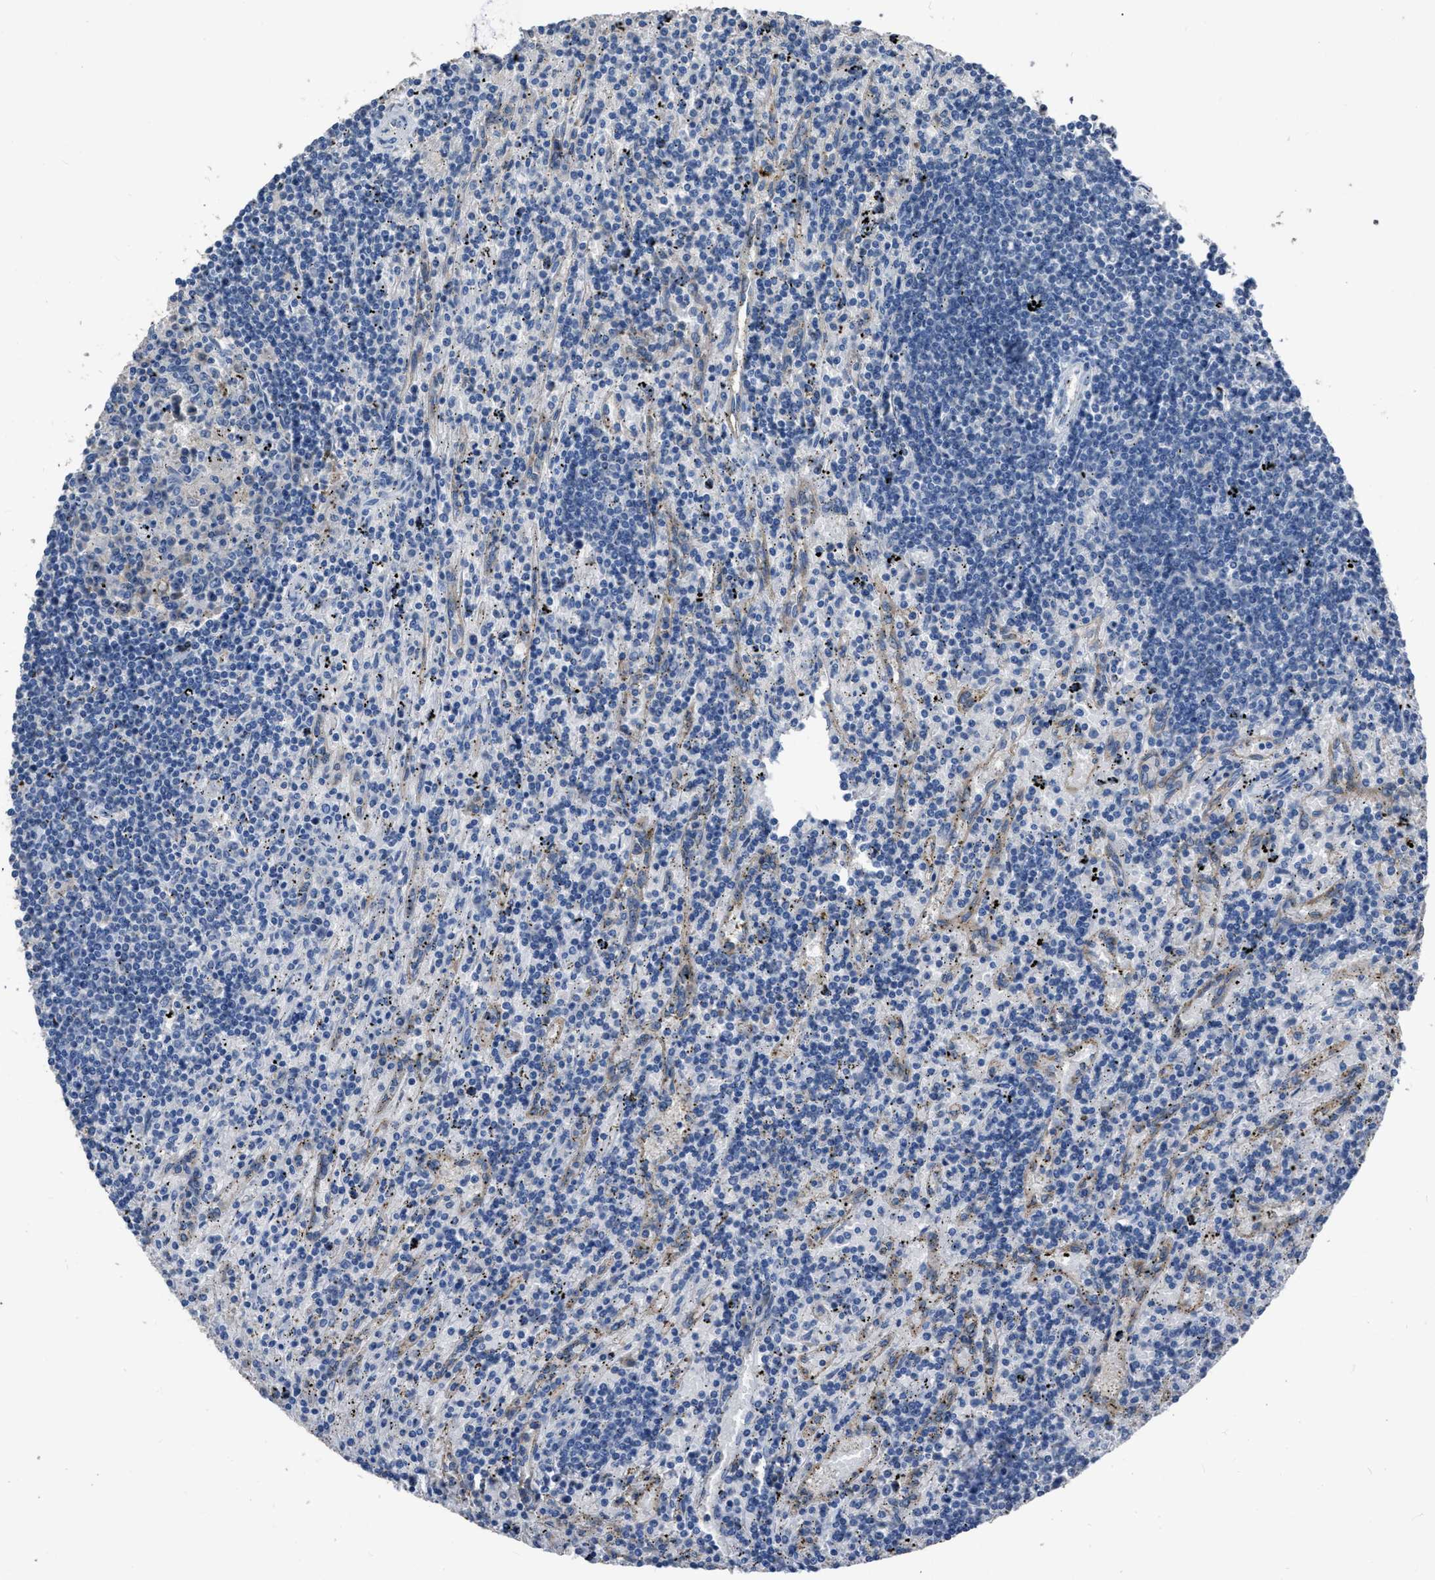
{"staining": {"intensity": "negative", "quantity": "none", "location": "none"}, "tissue": "lymphoma", "cell_type": "Tumor cells", "image_type": "cancer", "snomed": [{"axis": "morphology", "description": "Malignant lymphoma, non-Hodgkin's type, Low grade"}, {"axis": "topography", "description": "Spleen"}], "caption": "Immunohistochemistry photomicrograph of low-grade malignant lymphoma, non-Hodgkin's type stained for a protein (brown), which shows no staining in tumor cells.", "gene": "HABP2", "patient": {"sex": "male", "age": 76}}